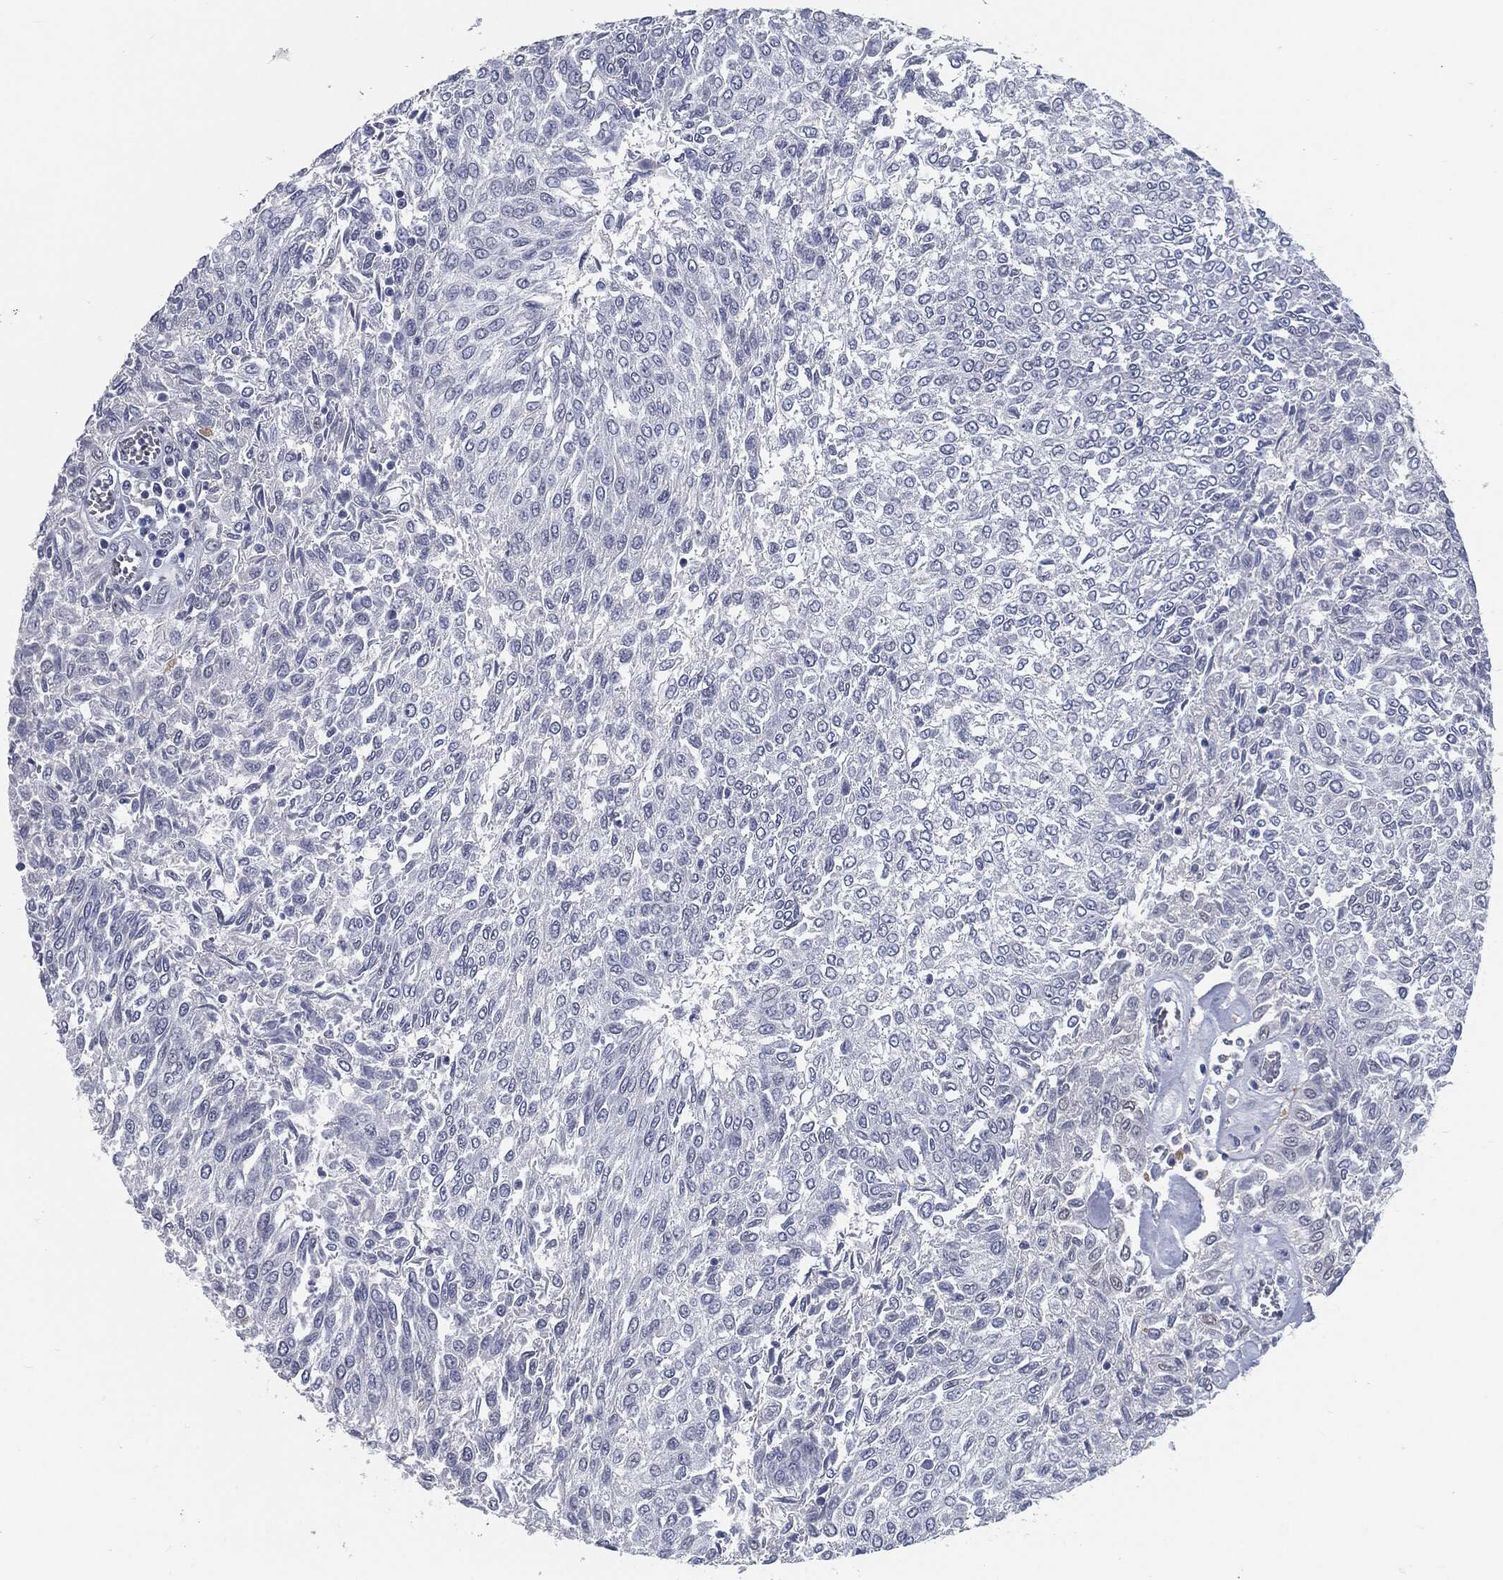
{"staining": {"intensity": "negative", "quantity": "none", "location": "none"}, "tissue": "urothelial cancer", "cell_type": "Tumor cells", "image_type": "cancer", "snomed": [{"axis": "morphology", "description": "Urothelial carcinoma, Low grade"}, {"axis": "topography", "description": "Urinary bladder"}], "caption": "Immunohistochemical staining of human urothelial cancer exhibits no significant expression in tumor cells.", "gene": "PROM1", "patient": {"sex": "male", "age": 78}}